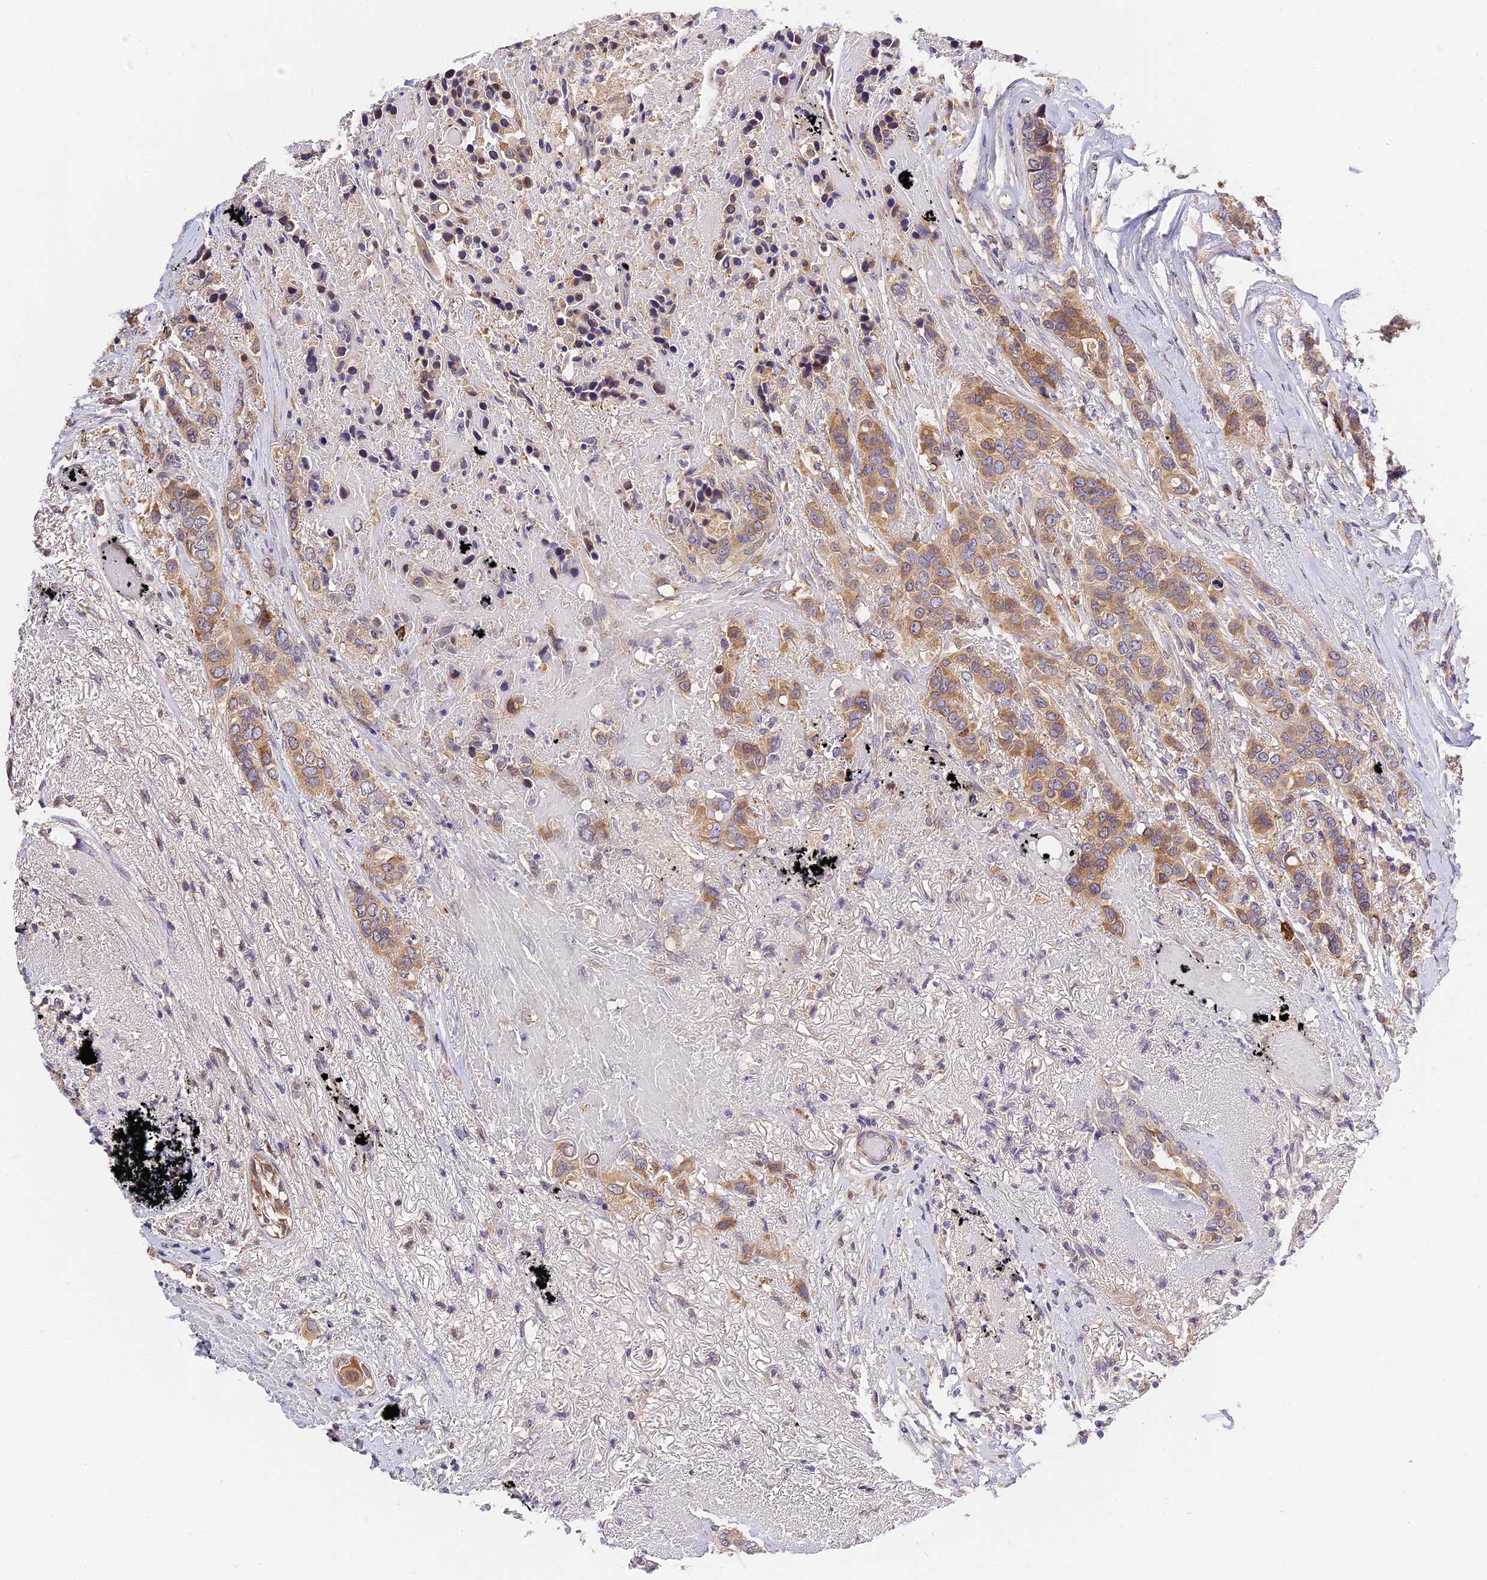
{"staining": {"intensity": "moderate", "quantity": ">75%", "location": "cytoplasmic/membranous"}, "tissue": "breast cancer", "cell_type": "Tumor cells", "image_type": "cancer", "snomed": [{"axis": "morphology", "description": "Lobular carcinoma"}, {"axis": "topography", "description": "Breast"}], "caption": "Moderate cytoplasmic/membranous protein positivity is seen in approximately >75% of tumor cells in breast cancer.", "gene": "BSCL2", "patient": {"sex": "female", "age": 51}}